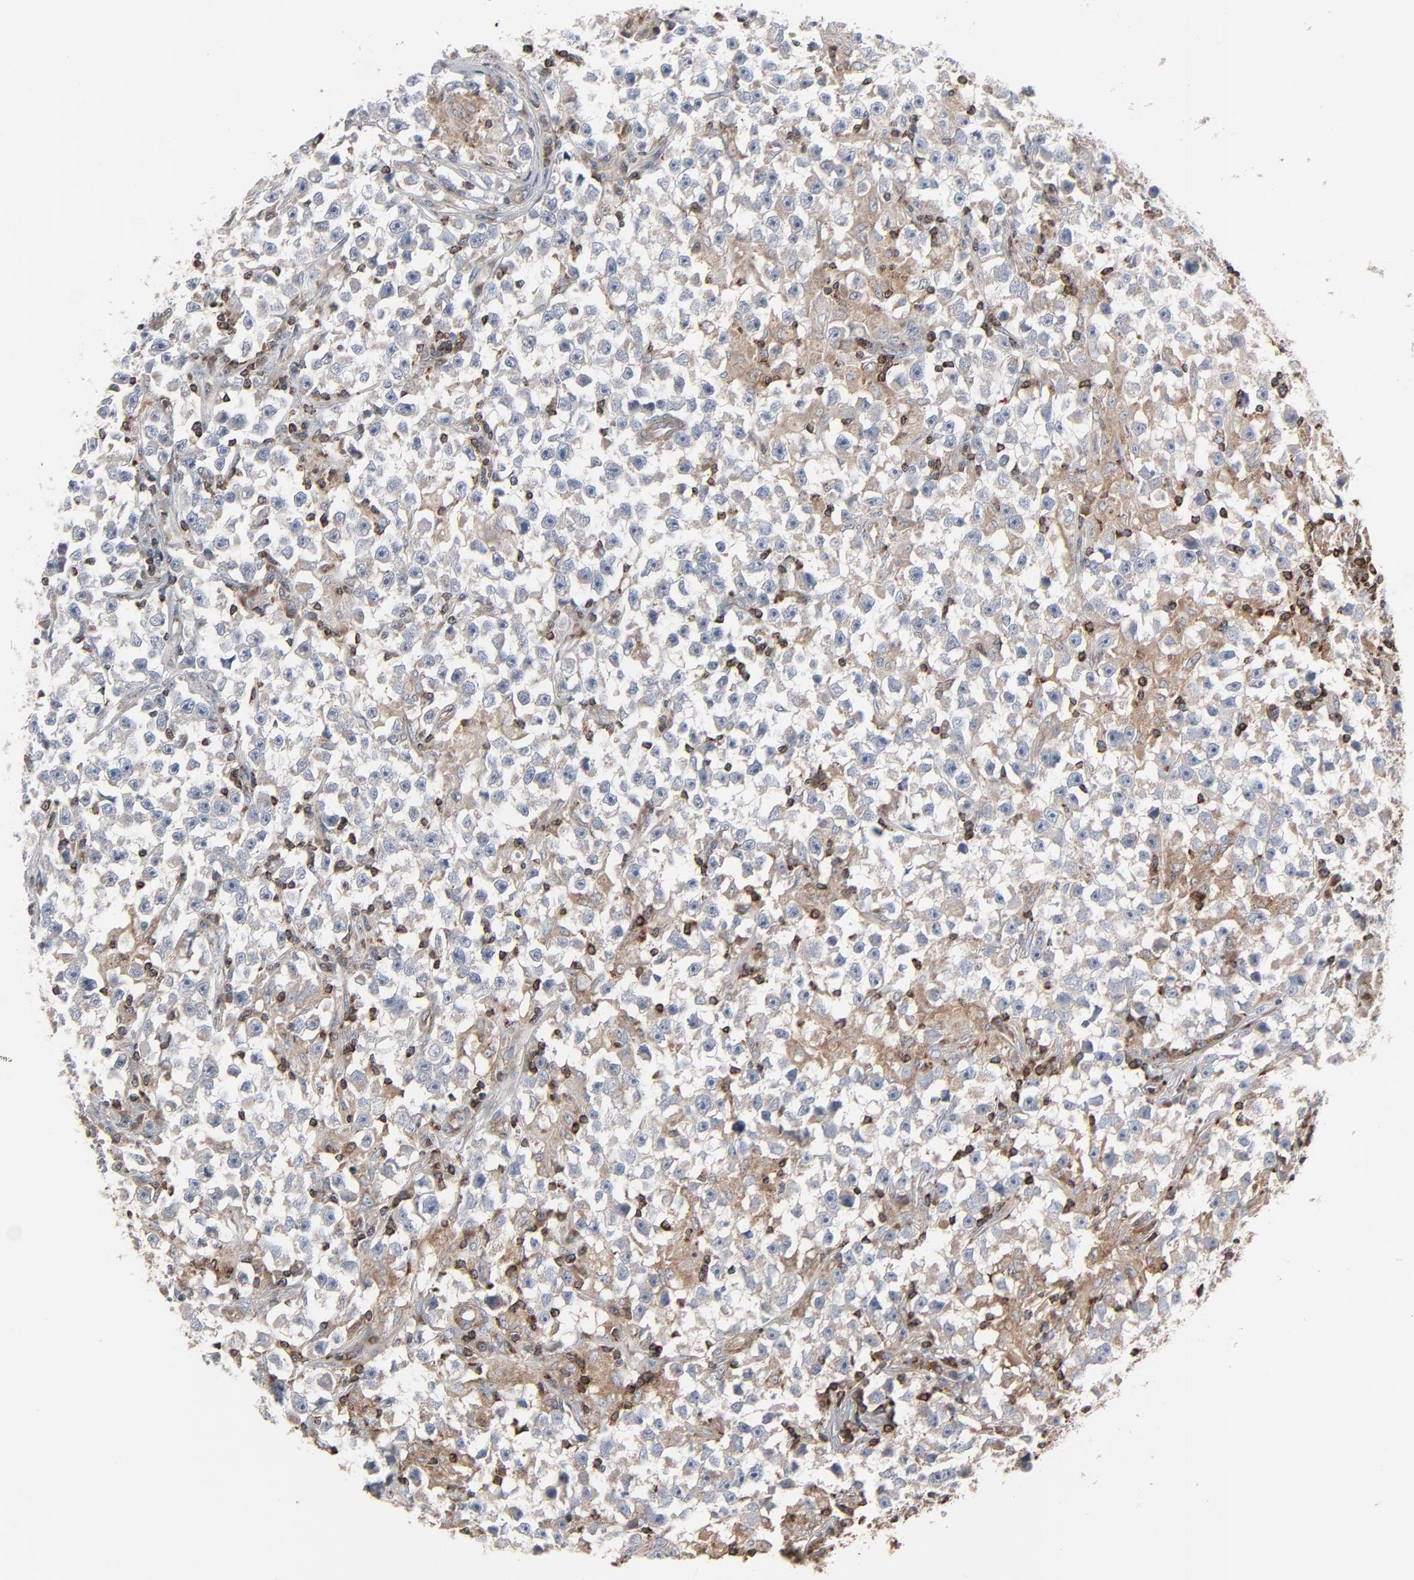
{"staining": {"intensity": "moderate", "quantity": "<25%", "location": "cytoplasmic/membranous"}, "tissue": "testis cancer", "cell_type": "Tumor cells", "image_type": "cancer", "snomed": [{"axis": "morphology", "description": "Seminoma, NOS"}, {"axis": "topography", "description": "Testis"}], "caption": "Immunohistochemical staining of testis cancer shows moderate cytoplasmic/membranous protein expression in about <25% of tumor cells.", "gene": "OPTN", "patient": {"sex": "male", "age": 33}}